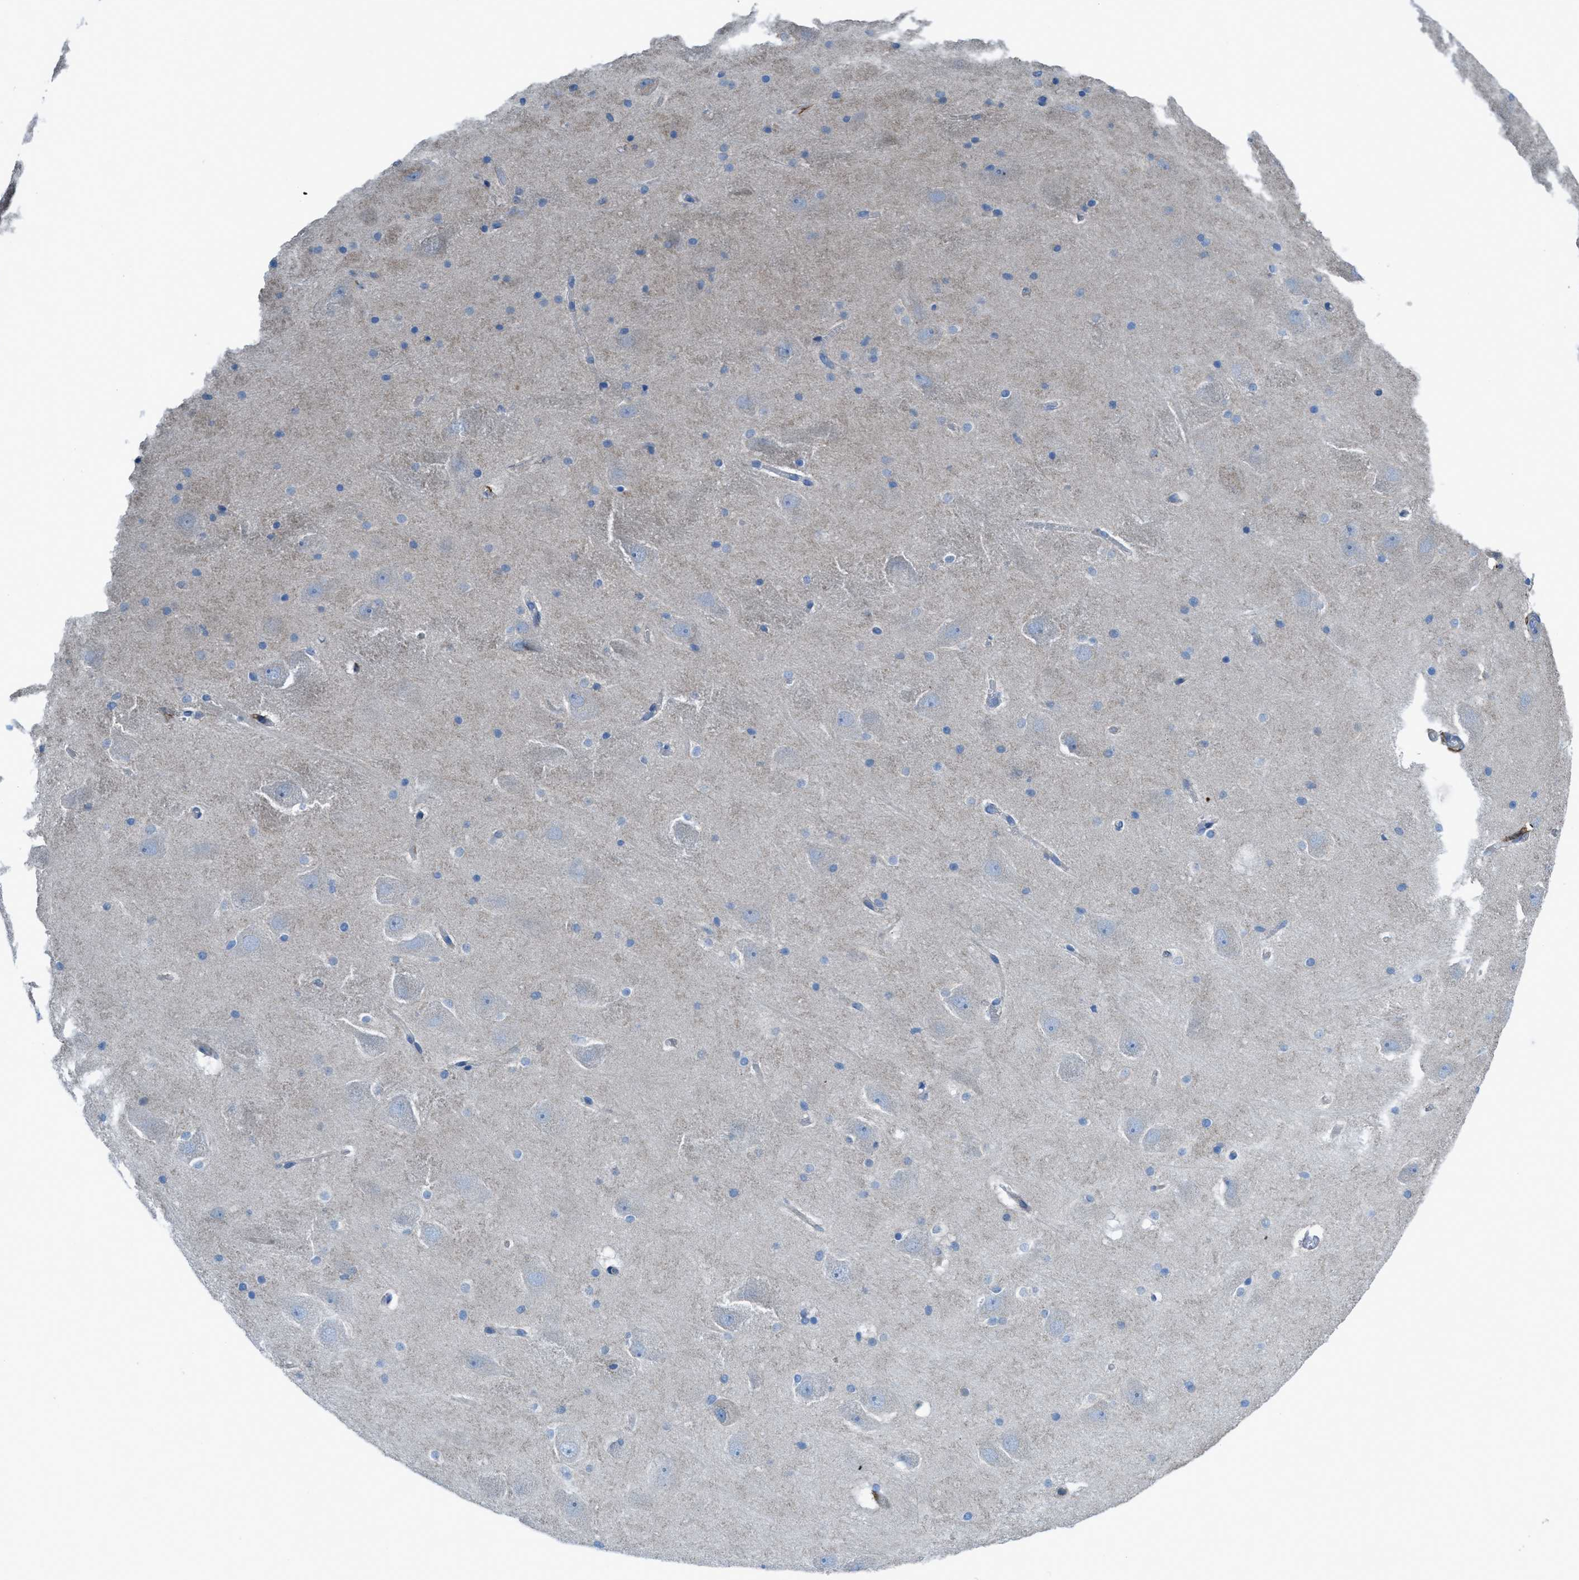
{"staining": {"intensity": "negative", "quantity": "none", "location": "none"}, "tissue": "hippocampus", "cell_type": "Glial cells", "image_type": "normal", "snomed": [{"axis": "morphology", "description": "Normal tissue, NOS"}, {"axis": "topography", "description": "Hippocampus"}], "caption": "Hippocampus stained for a protein using IHC displays no expression glial cells.", "gene": "EGFR", "patient": {"sex": "male", "age": 45}}